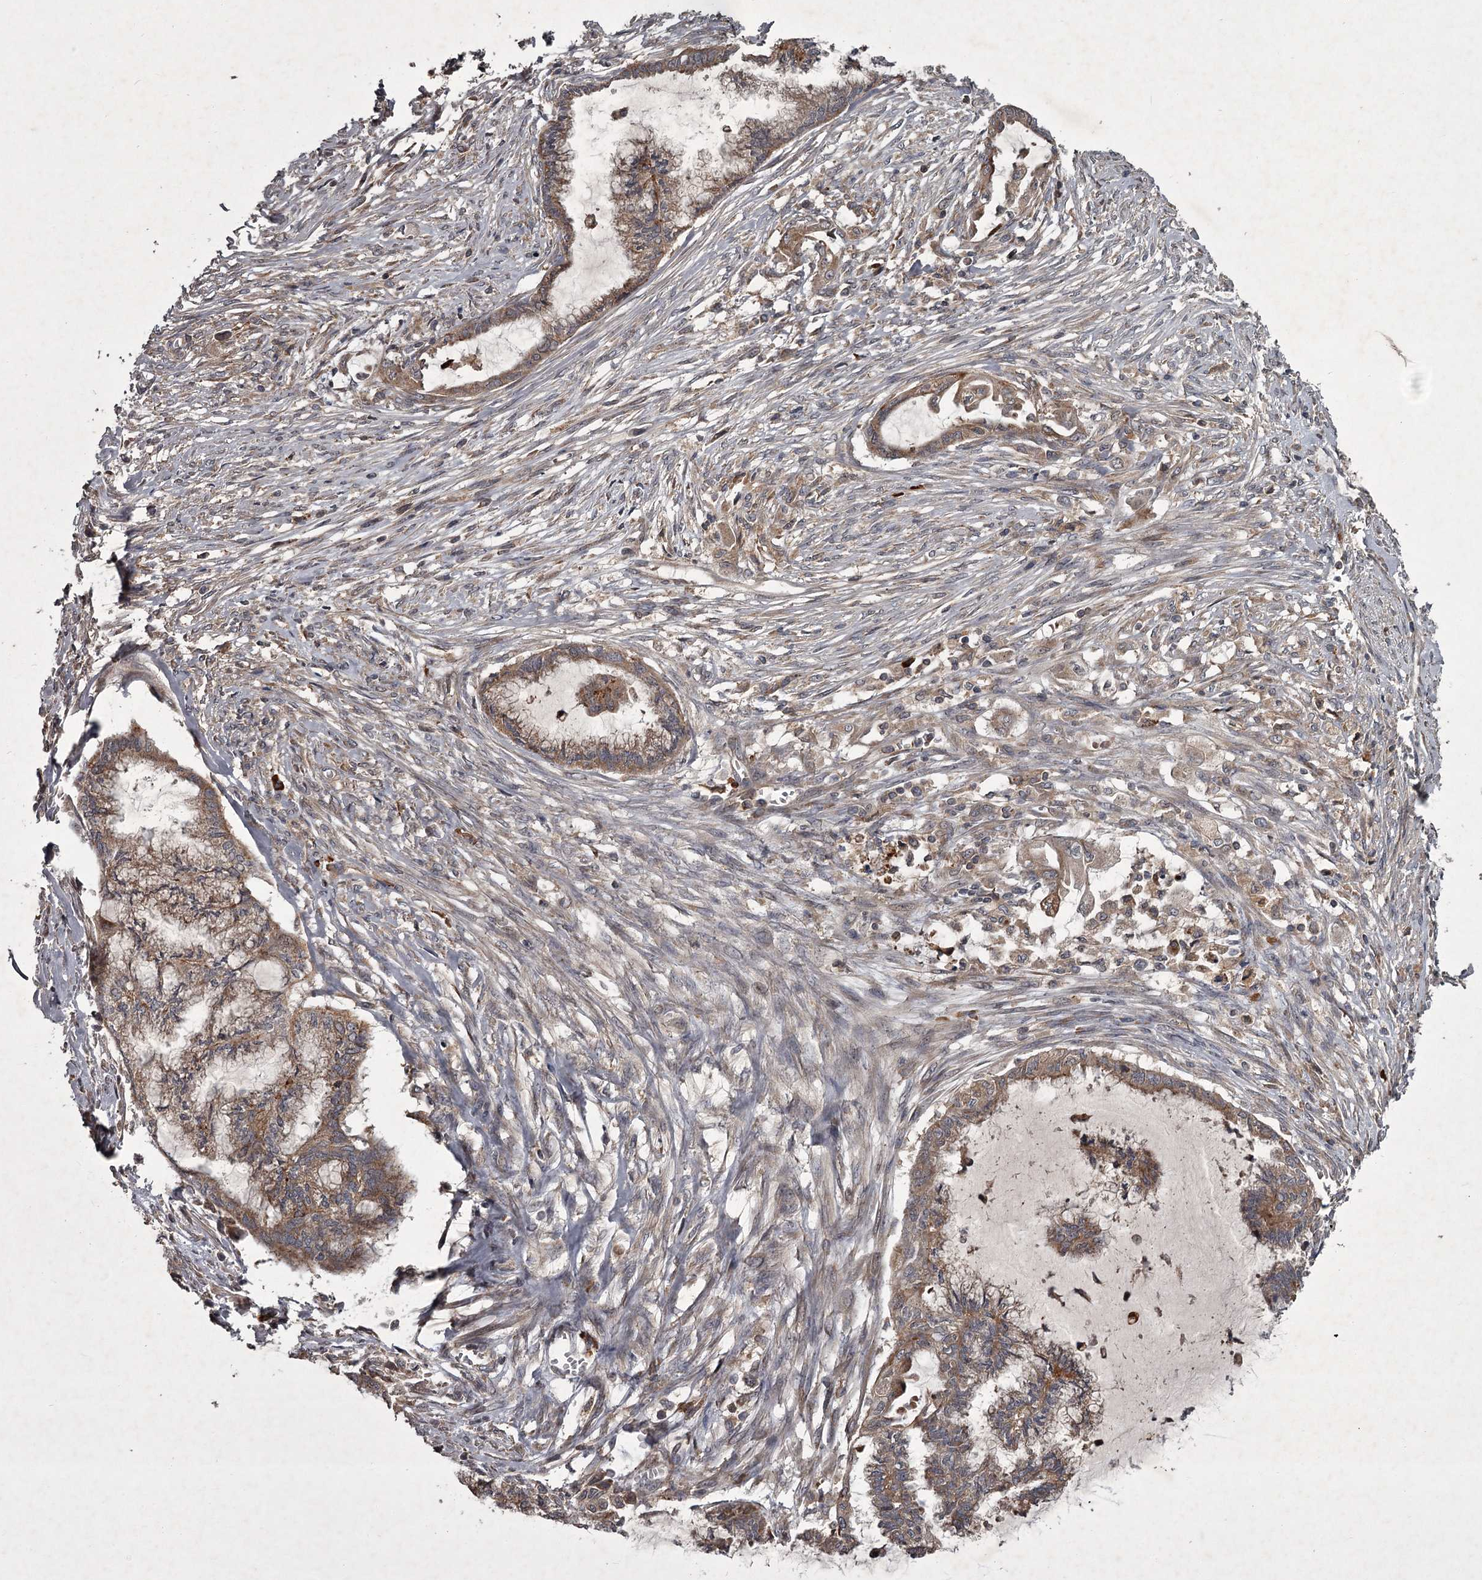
{"staining": {"intensity": "moderate", "quantity": ">75%", "location": "cytoplasmic/membranous"}, "tissue": "endometrial cancer", "cell_type": "Tumor cells", "image_type": "cancer", "snomed": [{"axis": "morphology", "description": "Adenocarcinoma, NOS"}, {"axis": "topography", "description": "Endometrium"}], "caption": "Moderate cytoplasmic/membranous protein expression is appreciated in approximately >75% of tumor cells in endometrial cancer.", "gene": "UNC93B1", "patient": {"sex": "female", "age": 86}}